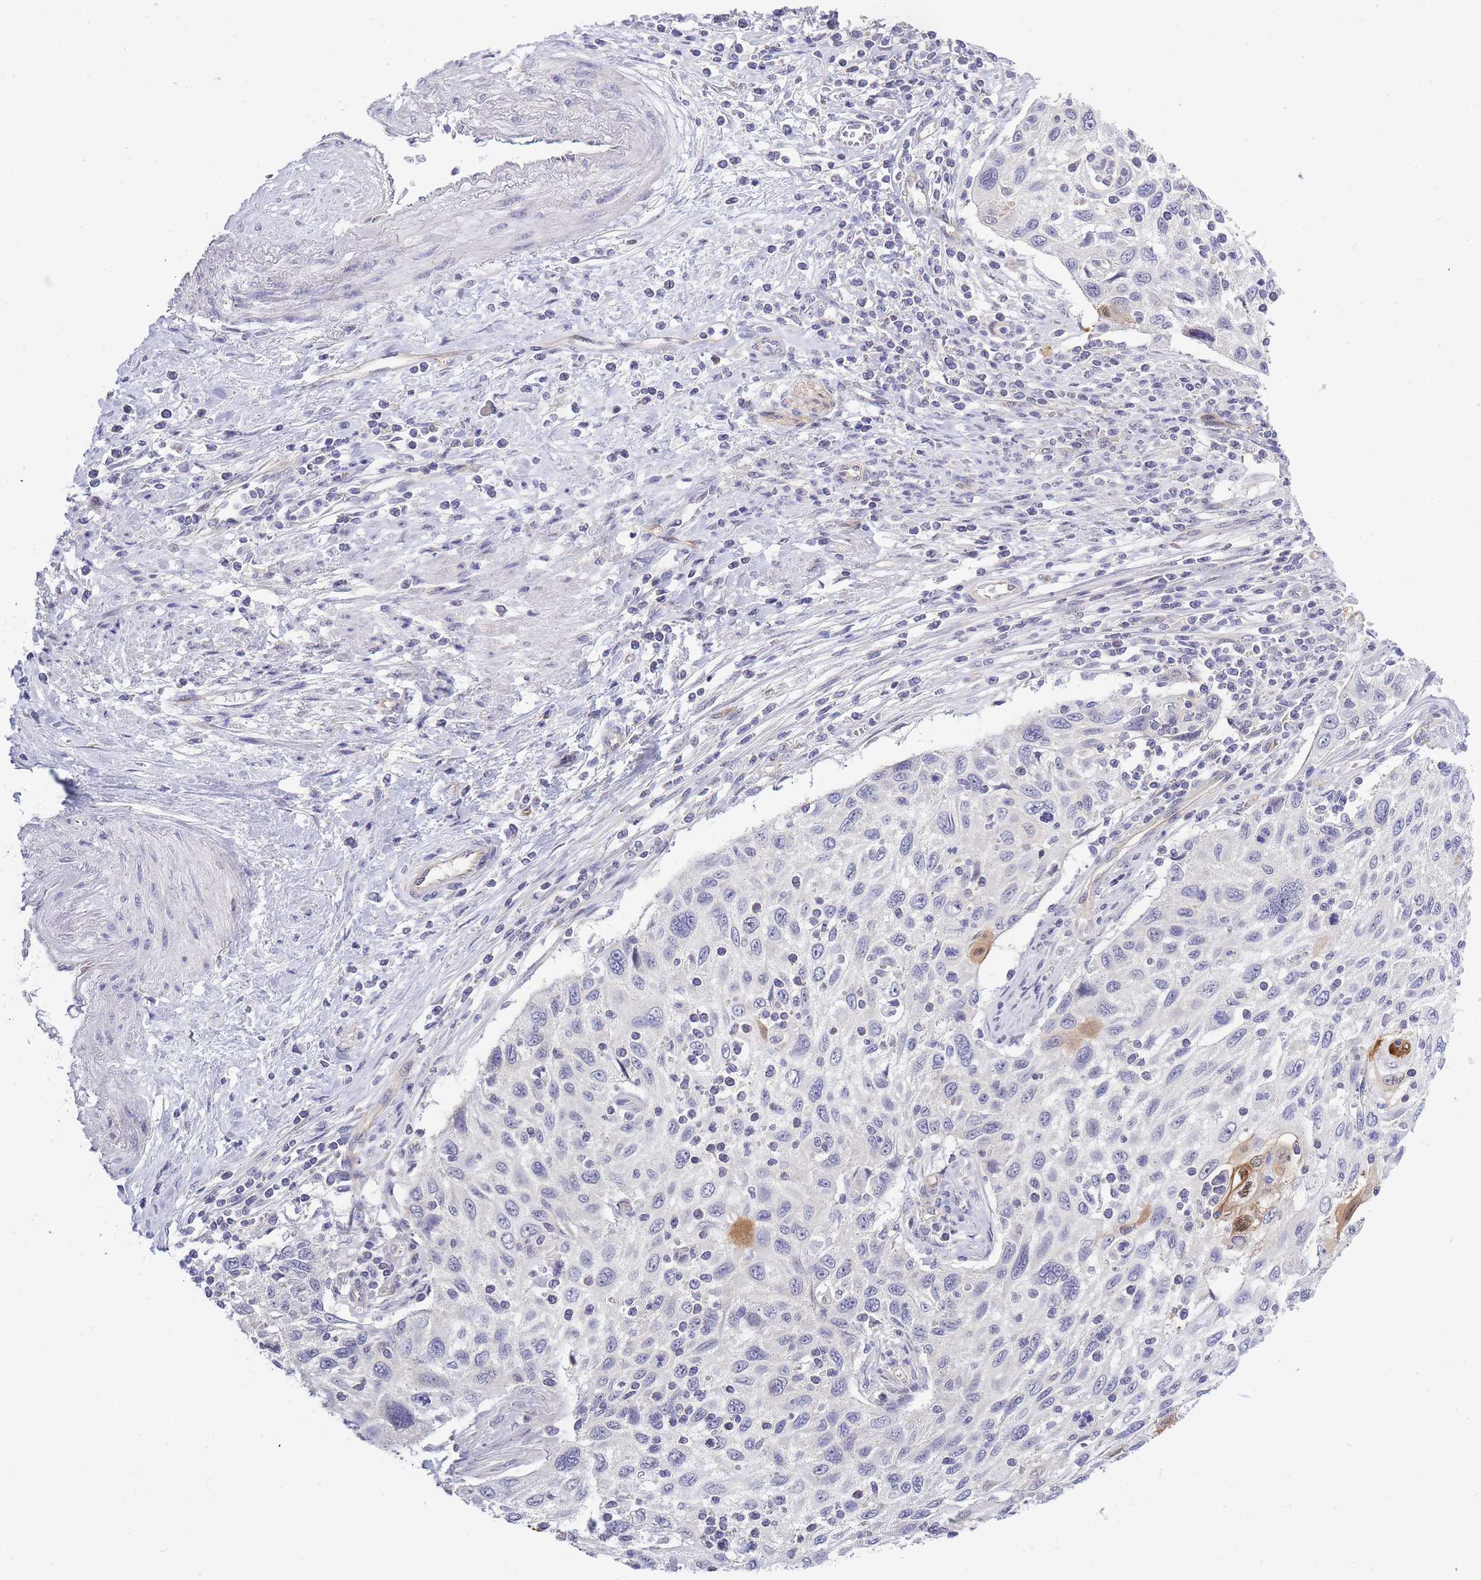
{"staining": {"intensity": "strong", "quantity": "<25%", "location": "cytoplasmic/membranous,nuclear"}, "tissue": "cervical cancer", "cell_type": "Tumor cells", "image_type": "cancer", "snomed": [{"axis": "morphology", "description": "Squamous cell carcinoma, NOS"}, {"axis": "topography", "description": "Cervix"}], "caption": "Brown immunohistochemical staining in cervical cancer (squamous cell carcinoma) shows strong cytoplasmic/membranous and nuclear staining in approximately <25% of tumor cells. The staining was performed using DAB, with brown indicating positive protein expression. Nuclei are stained blue with hematoxylin.", "gene": "C19orf25", "patient": {"sex": "female", "age": 70}}